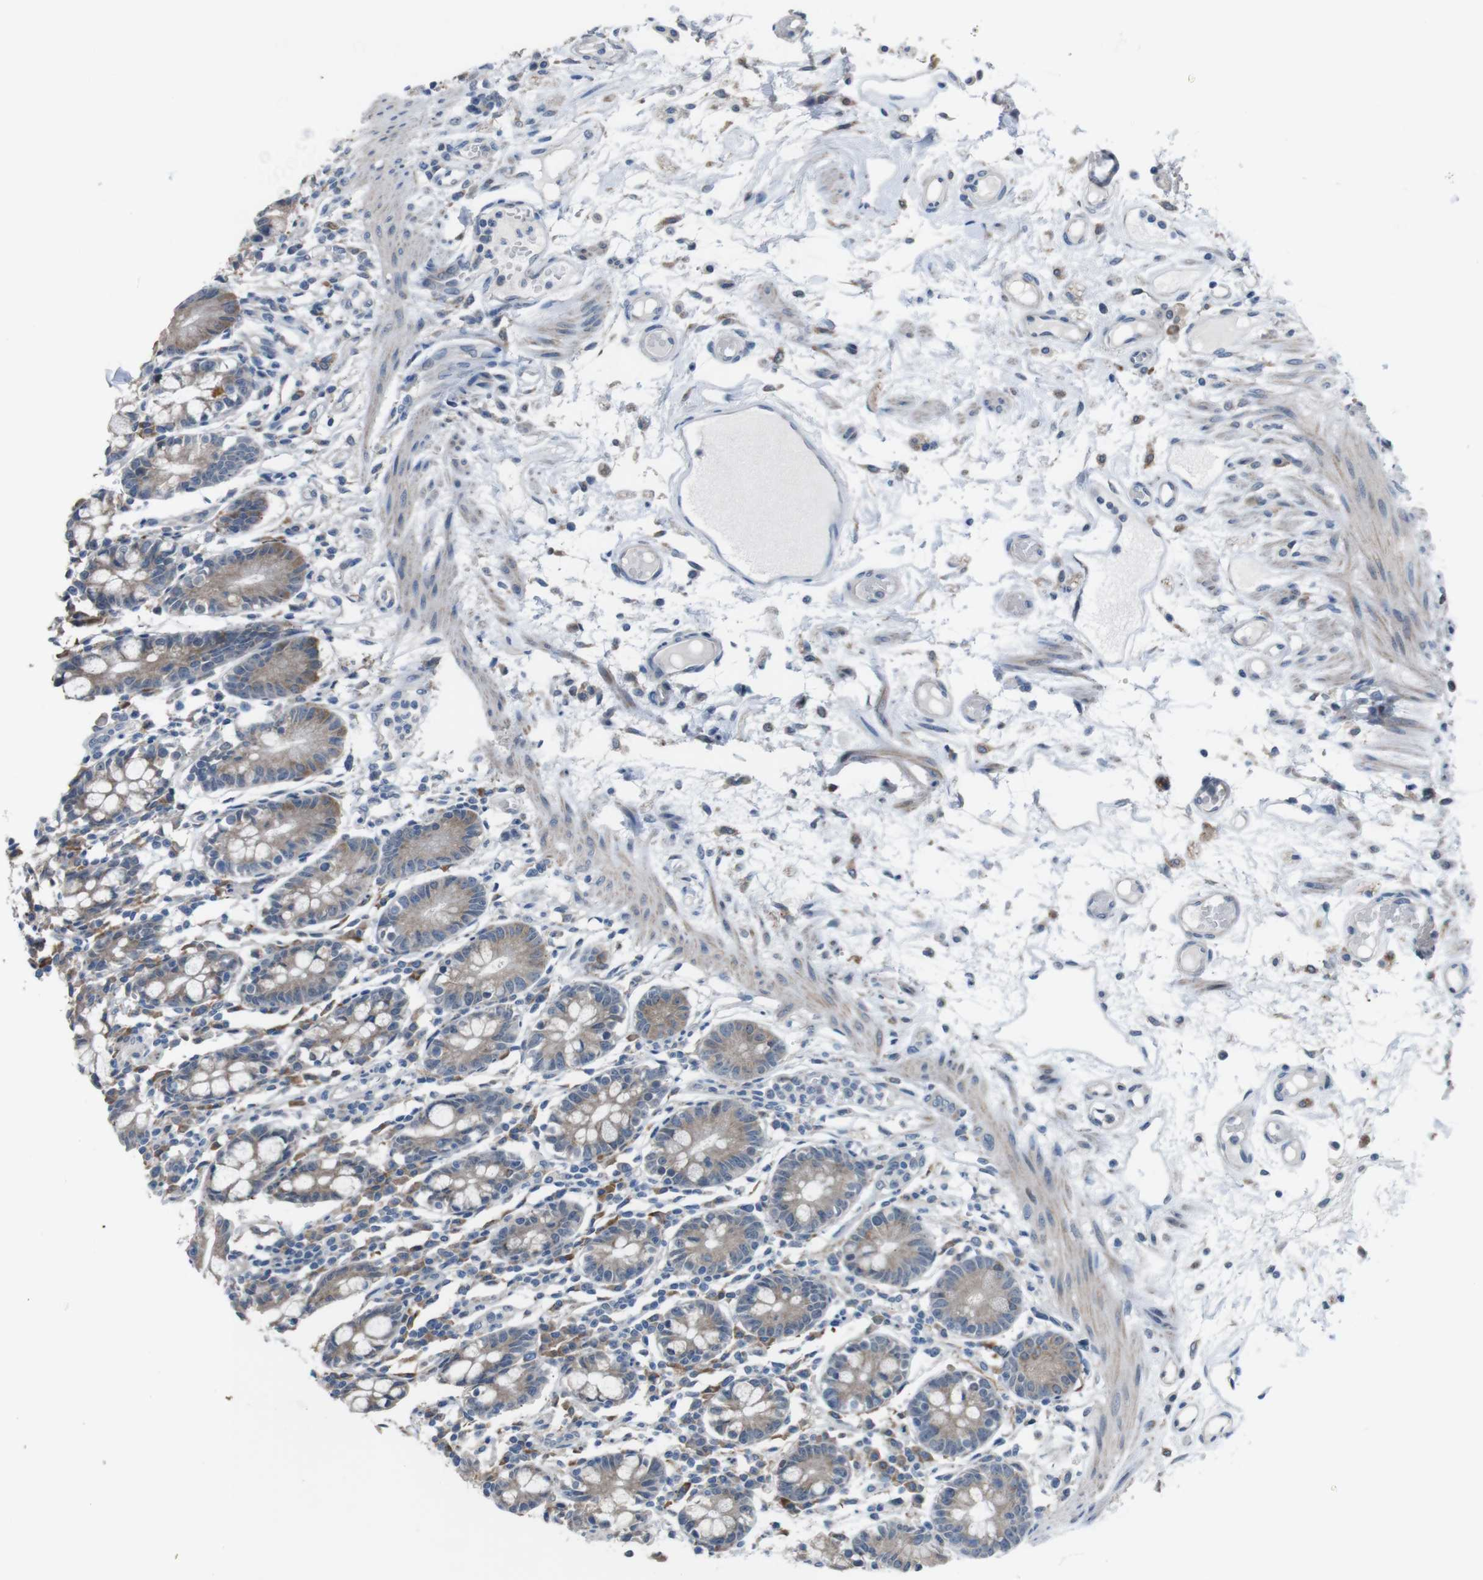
{"staining": {"intensity": "weak", "quantity": "<25%", "location": "cytoplasmic/membranous"}, "tissue": "small intestine", "cell_type": "Glandular cells", "image_type": "normal", "snomed": [{"axis": "morphology", "description": "Normal tissue, NOS"}, {"axis": "morphology", "description": "Cystadenocarcinoma, serous, Metastatic site"}, {"axis": "topography", "description": "Small intestine"}], "caption": "IHC of benign small intestine exhibits no positivity in glandular cells. (DAB IHC with hematoxylin counter stain).", "gene": "CDH22", "patient": {"sex": "female", "age": 61}}